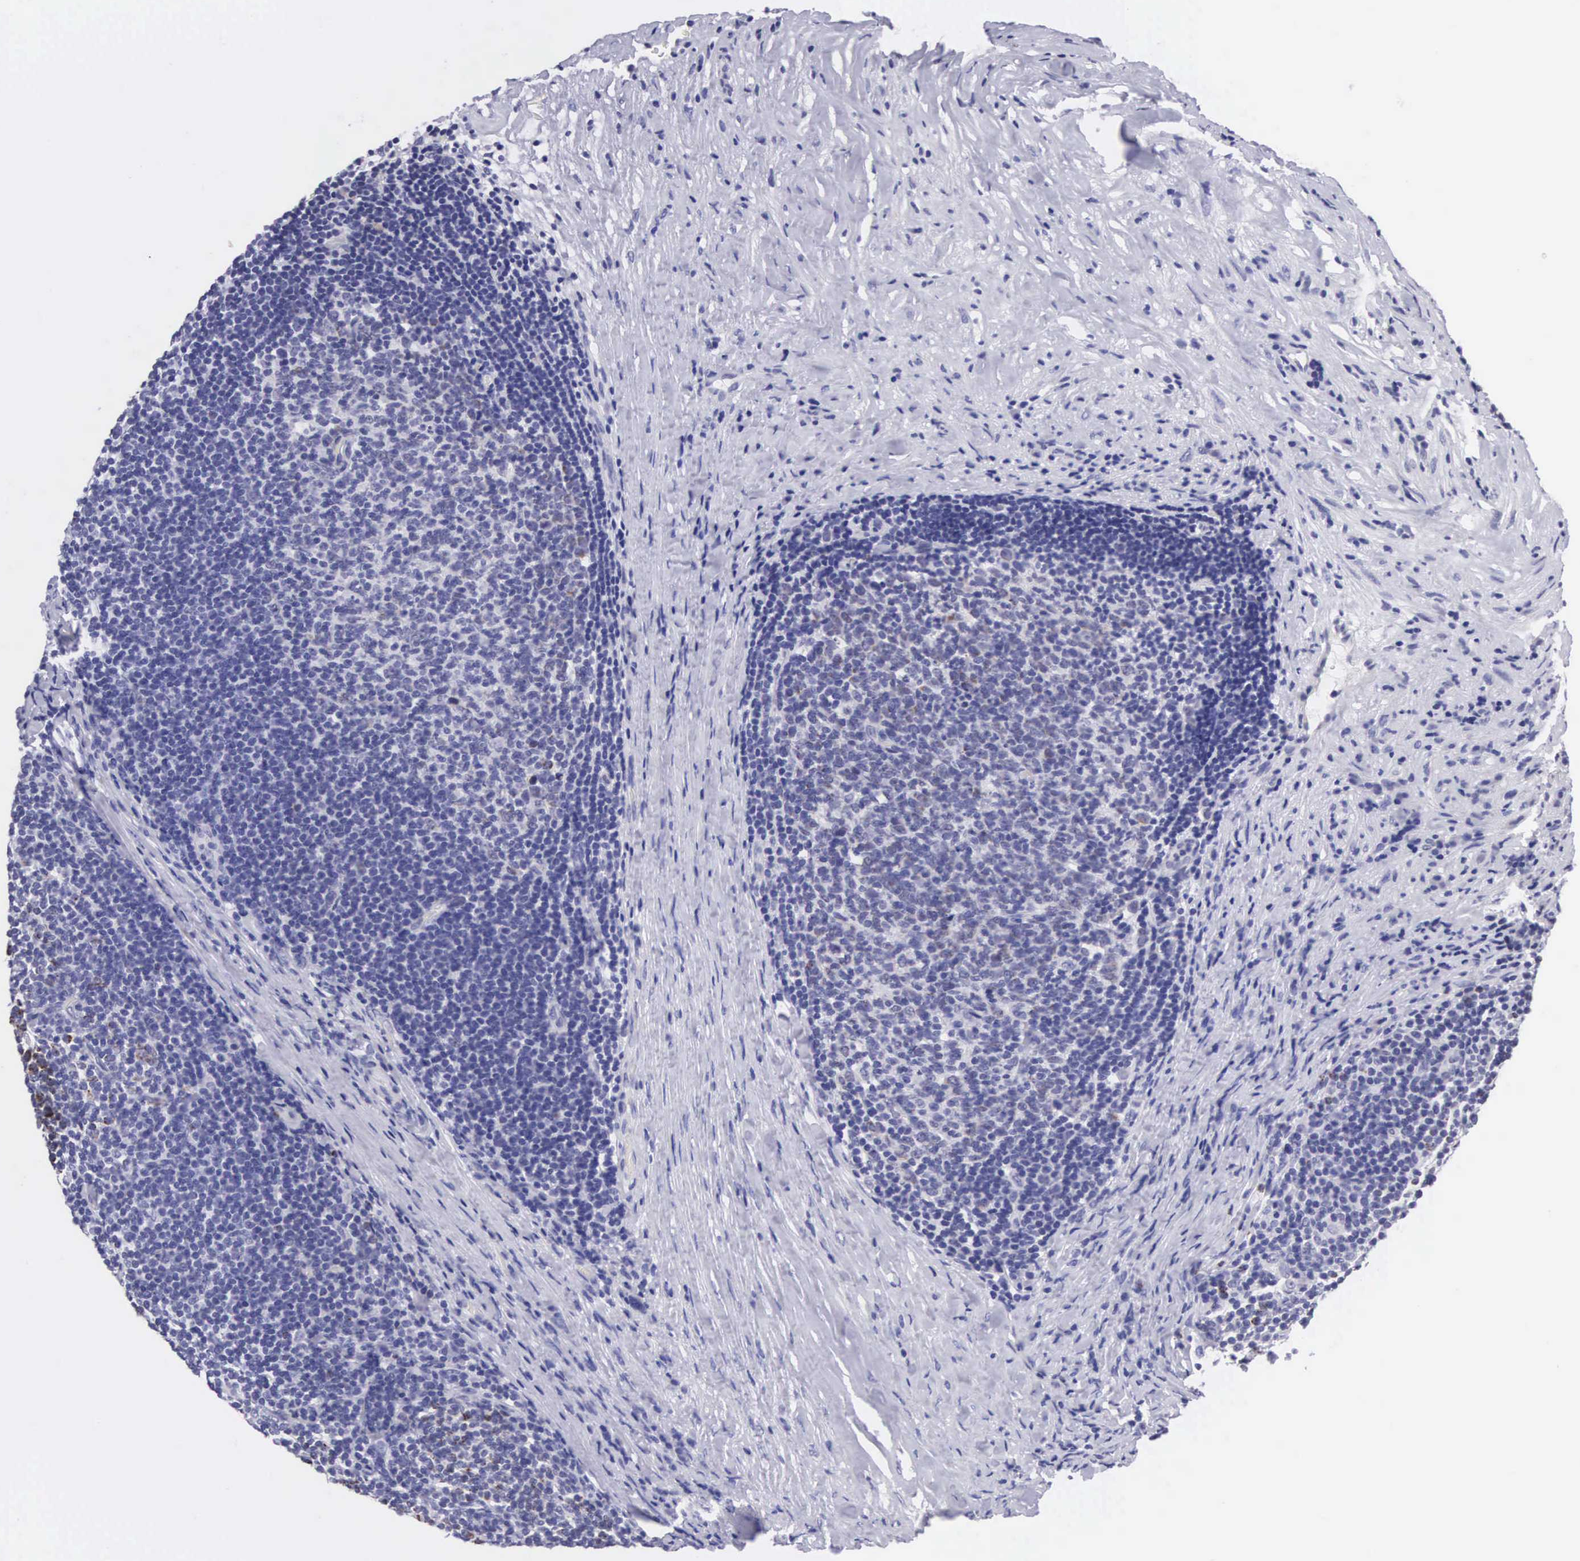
{"staining": {"intensity": "negative", "quantity": "none", "location": "none"}, "tissue": "lymphoma", "cell_type": "Tumor cells", "image_type": "cancer", "snomed": [{"axis": "morphology", "description": "Malignant lymphoma, non-Hodgkin's type, Low grade"}, {"axis": "topography", "description": "Lymph node"}], "caption": "This image is of lymphoma stained with immunohistochemistry to label a protein in brown with the nuclei are counter-stained blue. There is no staining in tumor cells.", "gene": "SOX11", "patient": {"sex": "male", "age": 74}}